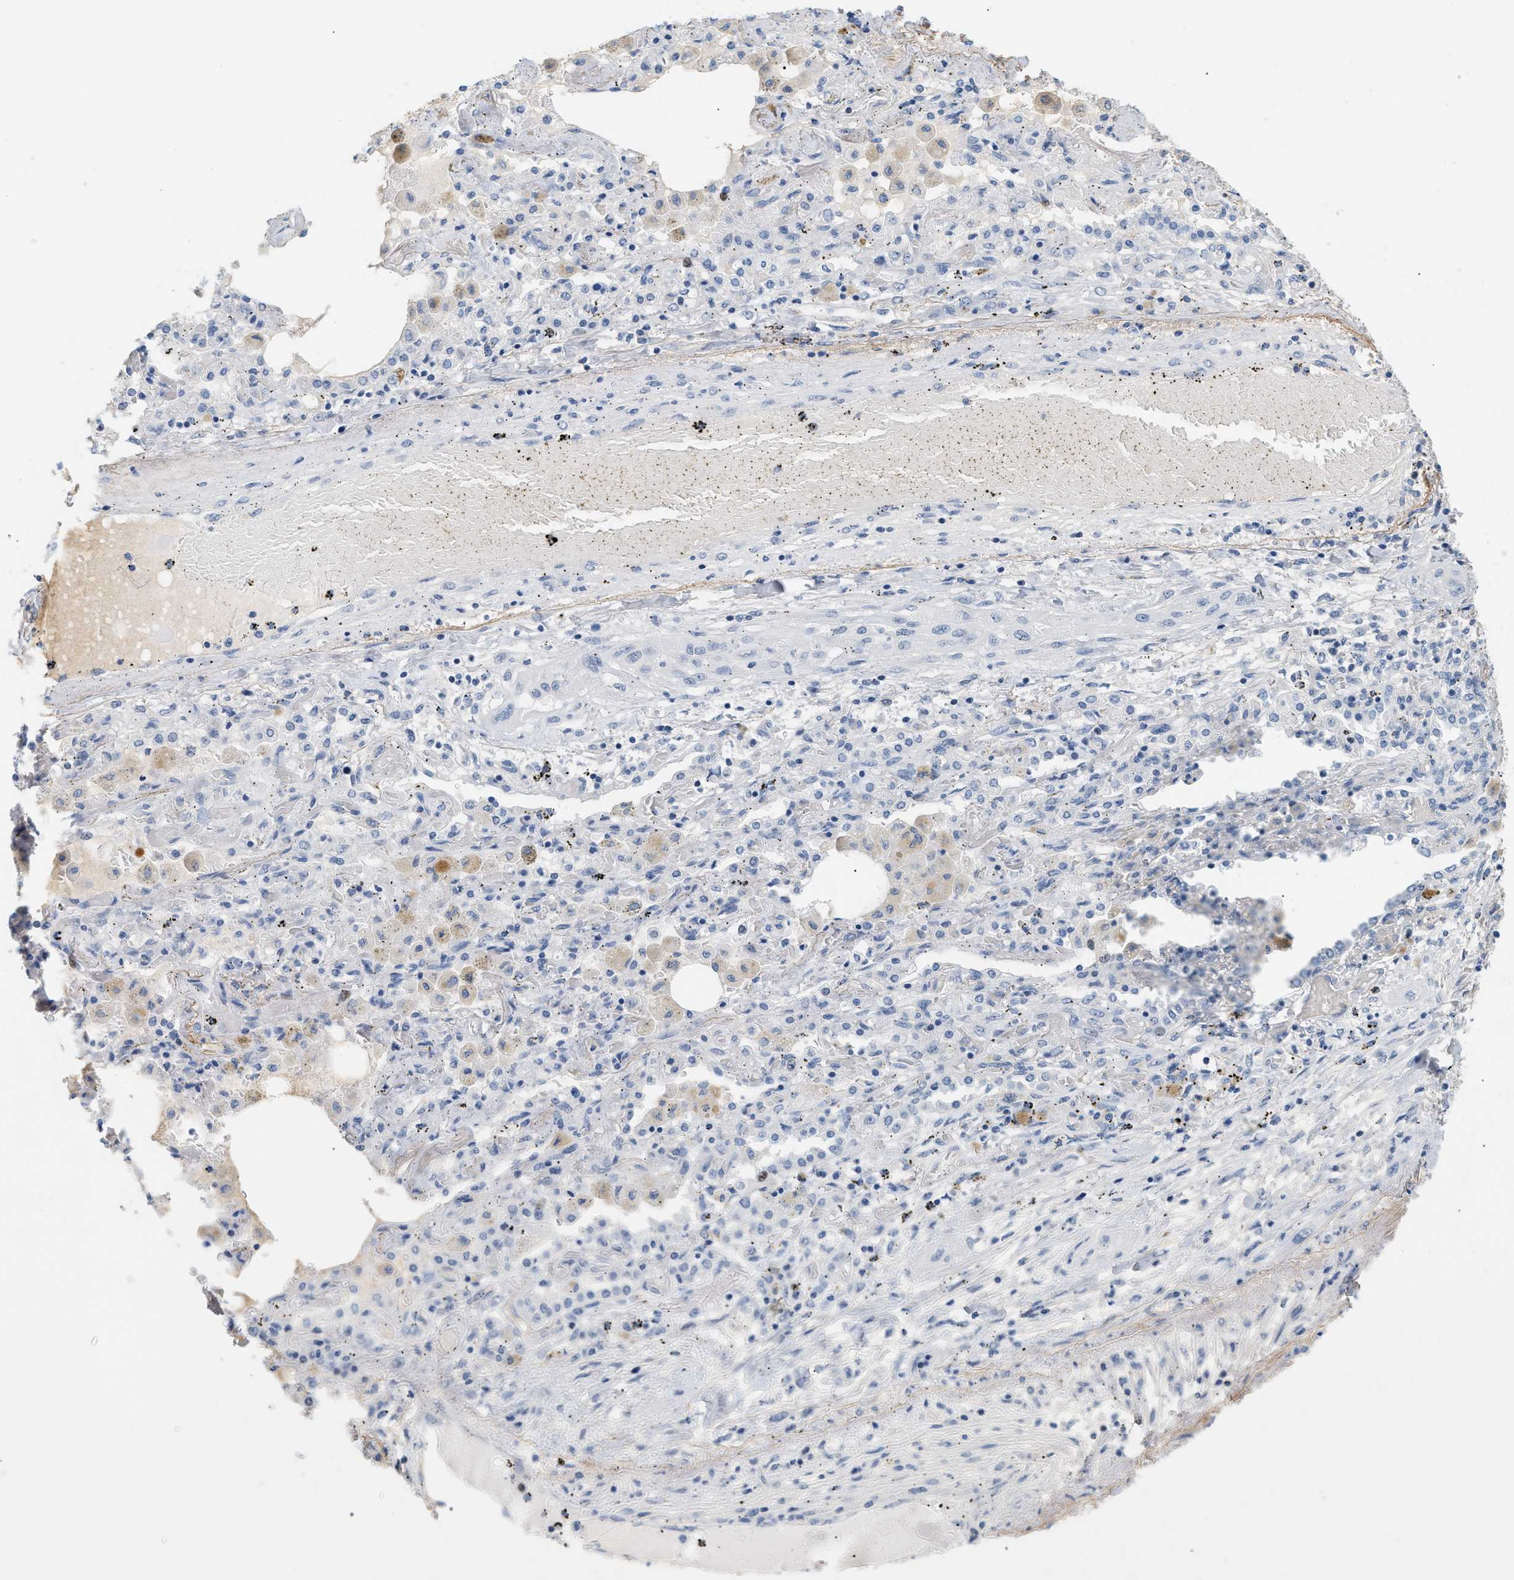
{"staining": {"intensity": "negative", "quantity": "none", "location": "none"}, "tissue": "lung cancer", "cell_type": "Tumor cells", "image_type": "cancer", "snomed": [{"axis": "morphology", "description": "Squamous cell carcinoma, NOS"}, {"axis": "topography", "description": "Lung"}], "caption": "Squamous cell carcinoma (lung) was stained to show a protein in brown. There is no significant staining in tumor cells.", "gene": "CFH", "patient": {"sex": "female", "age": 47}}